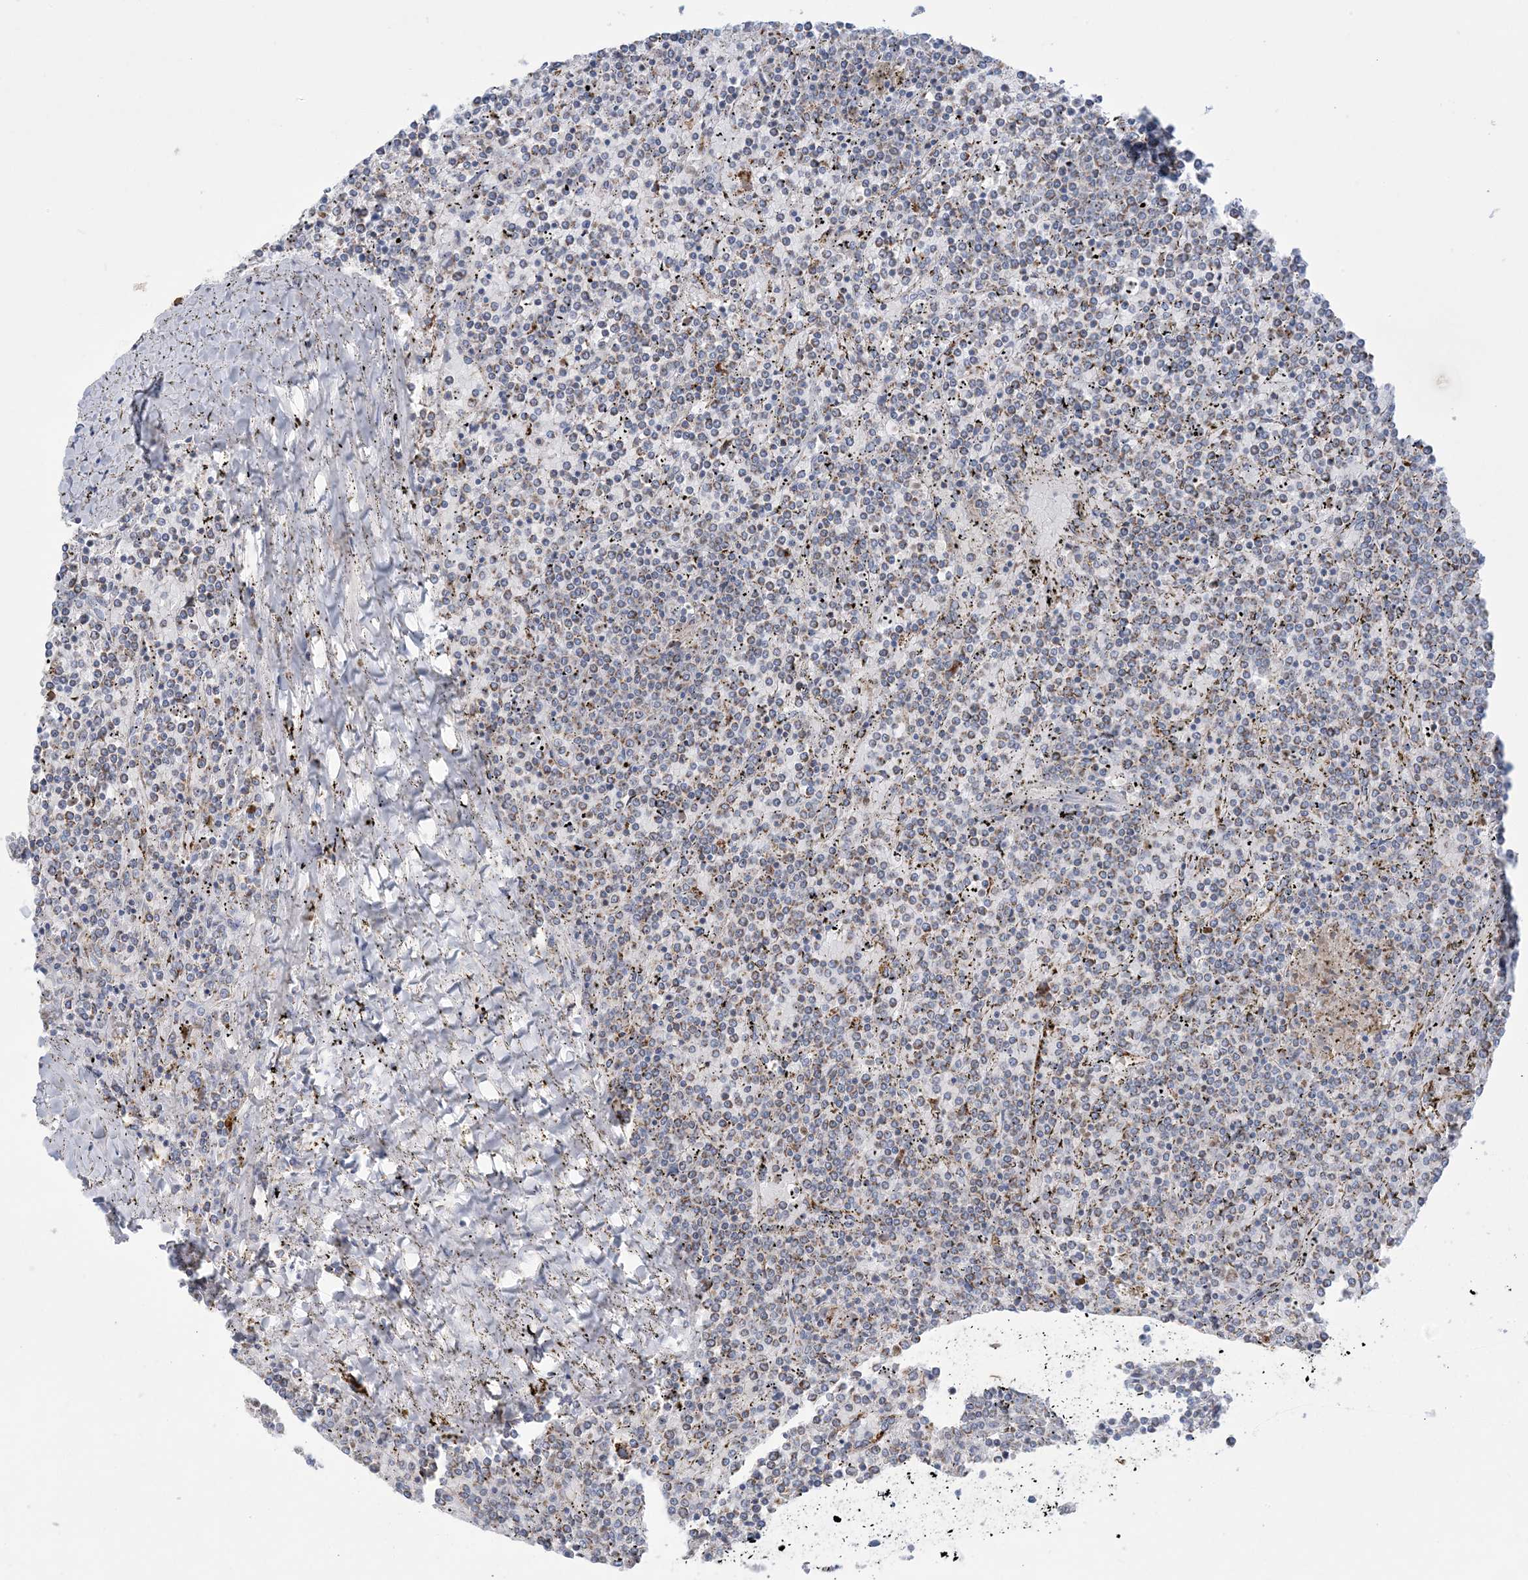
{"staining": {"intensity": "negative", "quantity": "none", "location": "none"}, "tissue": "lymphoma", "cell_type": "Tumor cells", "image_type": "cancer", "snomed": [{"axis": "morphology", "description": "Malignant lymphoma, non-Hodgkin's type, Low grade"}, {"axis": "topography", "description": "Spleen"}], "caption": "Lymphoma was stained to show a protein in brown. There is no significant positivity in tumor cells. (DAB (3,3'-diaminobenzidine) immunohistochemistry (IHC) visualized using brightfield microscopy, high magnification).", "gene": "KCTD6", "patient": {"sex": "female", "age": 19}}